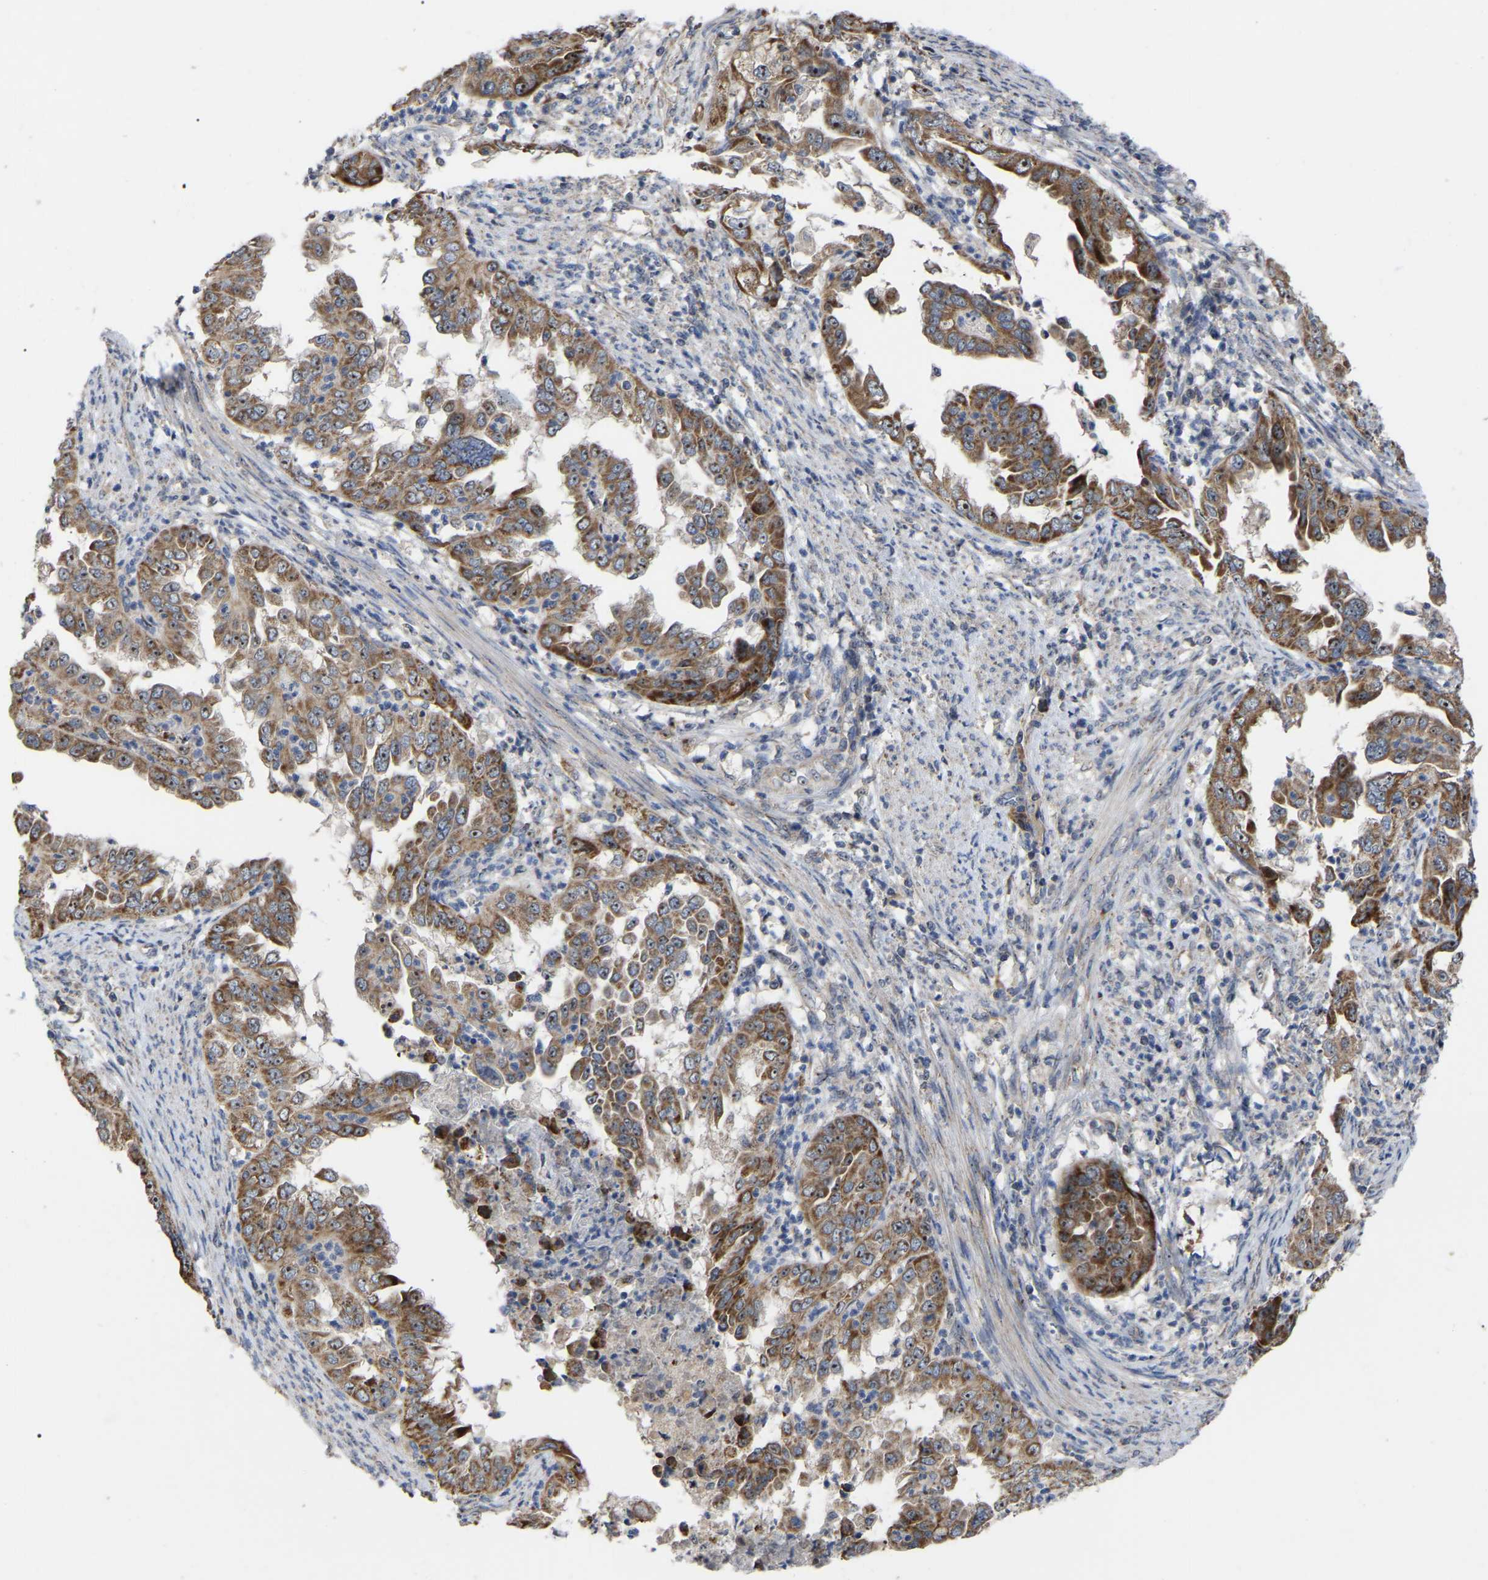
{"staining": {"intensity": "moderate", "quantity": ">75%", "location": "cytoplasmic/membranous,nuclear"}, "tissue": "endometrial cancer", "cell_type": "Tumor cells", "image_type": "cancer", "snomed": [{"axis": "morphology", "description": "Adenocarcinoma, NOS"}, {"axis": "topography", "description": "Endometrium"}], "caption": "Immunohistochemical staining of endometrial cancer exhibits medium levels of moderate cytoplasmic/membranous and nuclear protein staining in about >75% of tumor cells.", "gene": "NOP53", "patient": {"sex": "female", "age": 85}}